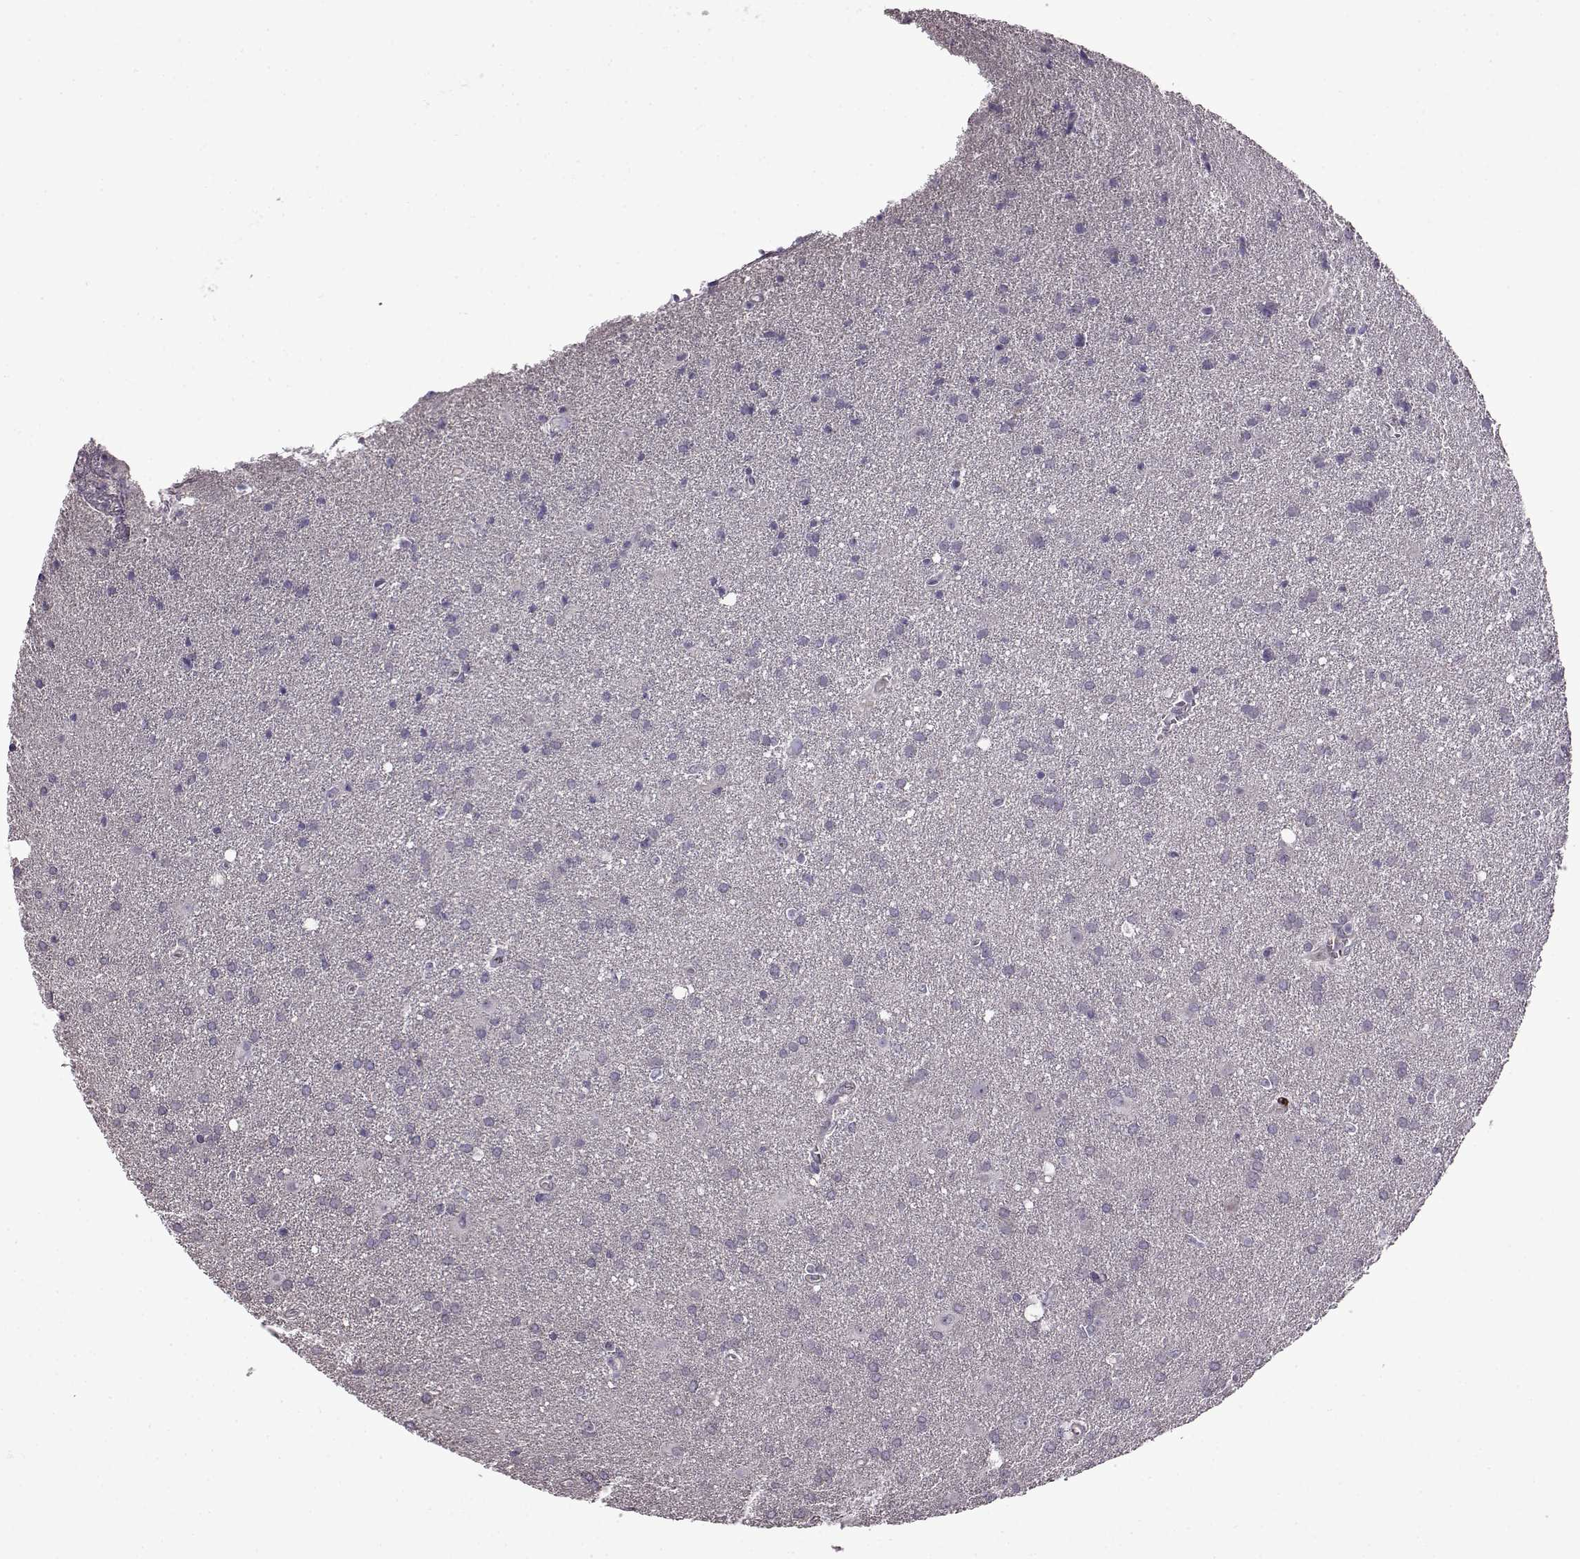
{"staining": {"intensity": "negative", "quantity": "none", "location": "none"}, "tissue": "glioma", "cell_type": "Tumor cells", "image_type": "cancer", "snomed": [{"axis": "morphology", "description": "Glioma, malignant, Low grade"}, {"axis": "topography", "description": "Brain"}], "caption": "Immunohistochemistry photomicrograph of human glioma stained for a protein (brown), which exhibits no expression in tumor cells.", "gene": "EDDM3B", "patient": {"sex": "male", "age": 58}}